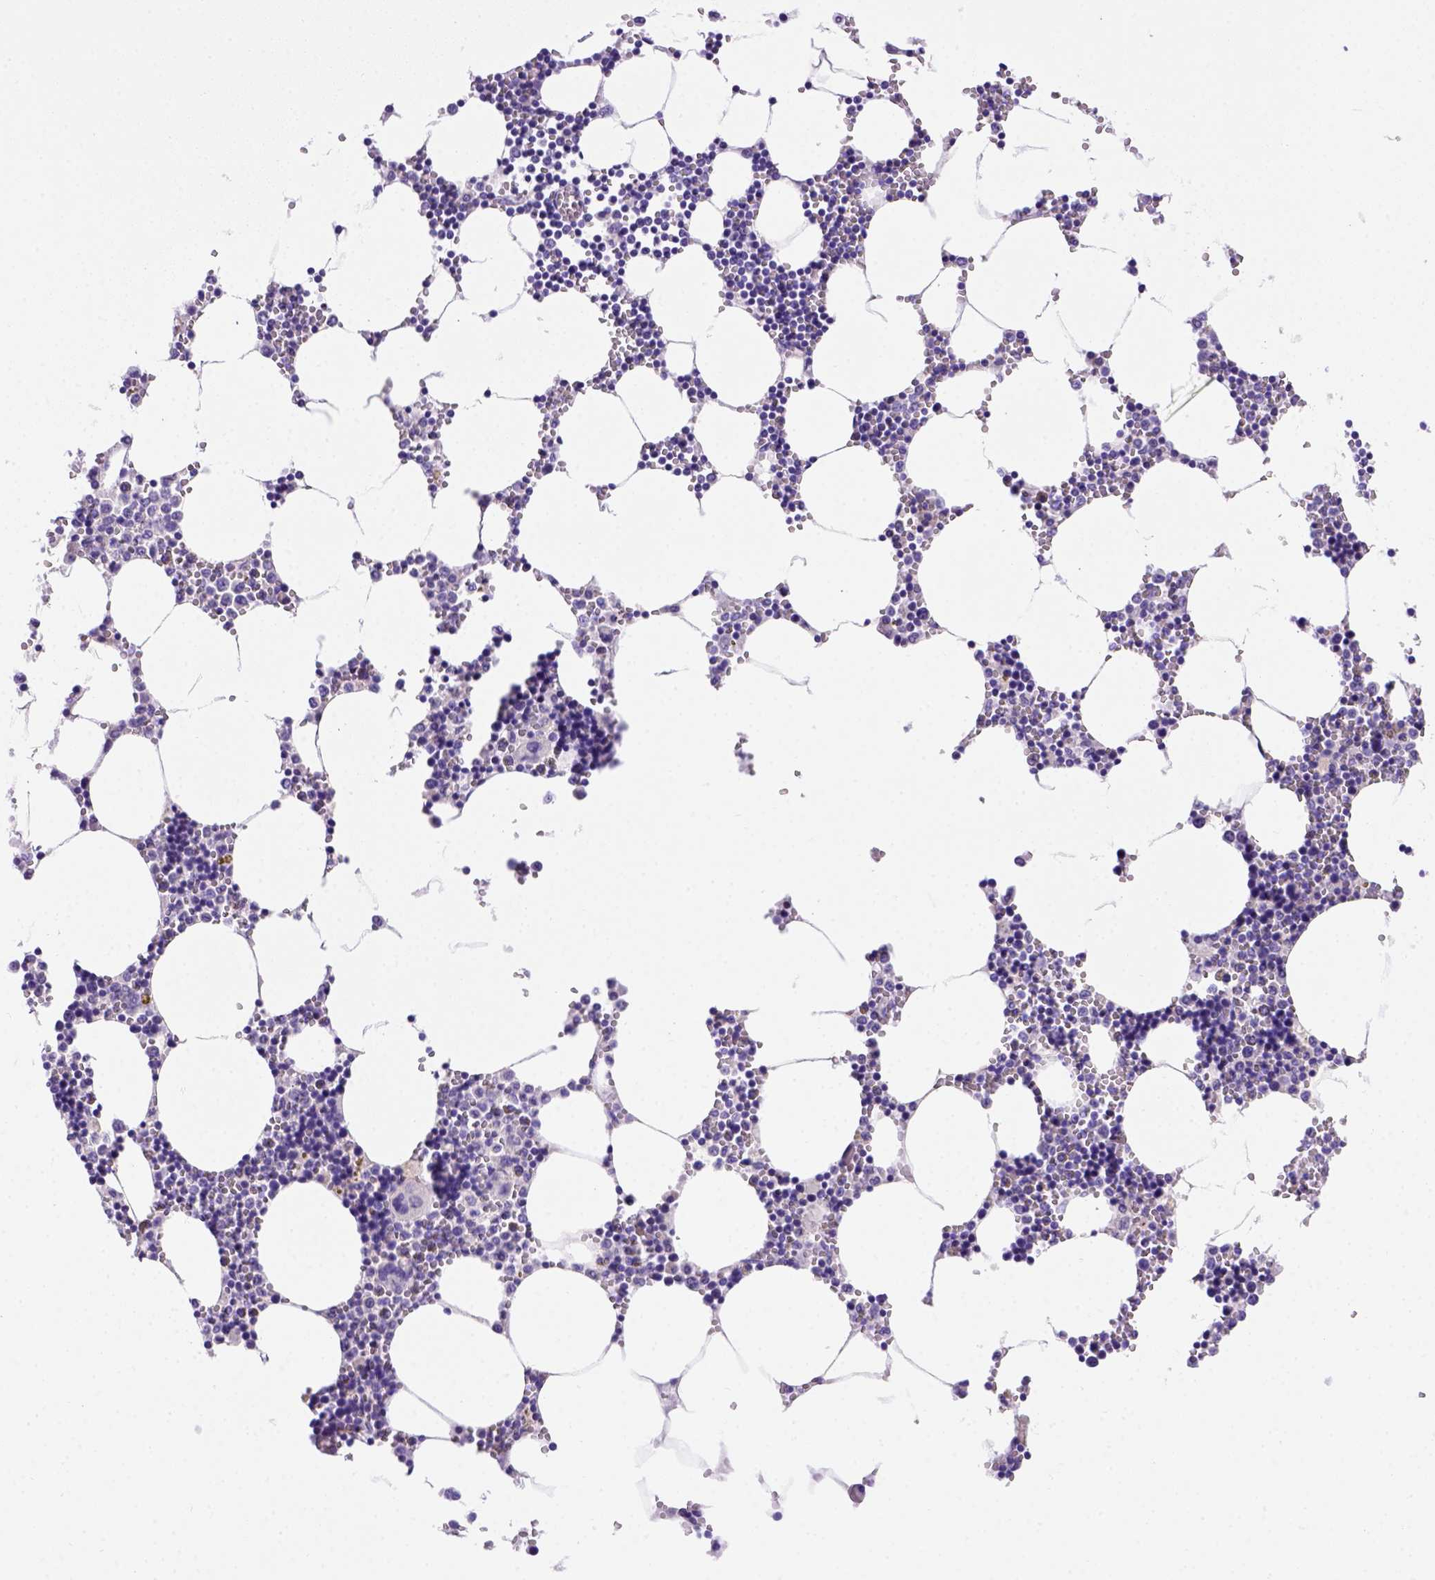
{"staining": {"intensity": "moderate", "quantity": "<25%", "location": "cytoplasmic/membranous"}, "tissue": "bone marrow", "cell_type": "Hematopoietic cells", "image_type": "normal", "snomed": [{"axis": "morphology", "description": "Normal tissue, NOS"}, {"axis": "topography", "description": "Bone marrow"}], "caption": "This is an image of immunohistochemistry (IHC) staining of benign bone marrow, which shows moderate staining in the cytoplasmic/membranous of hematopoietic cells.", "gene": "FOXI1", "patient": {"sex": "male", "age": 54}}